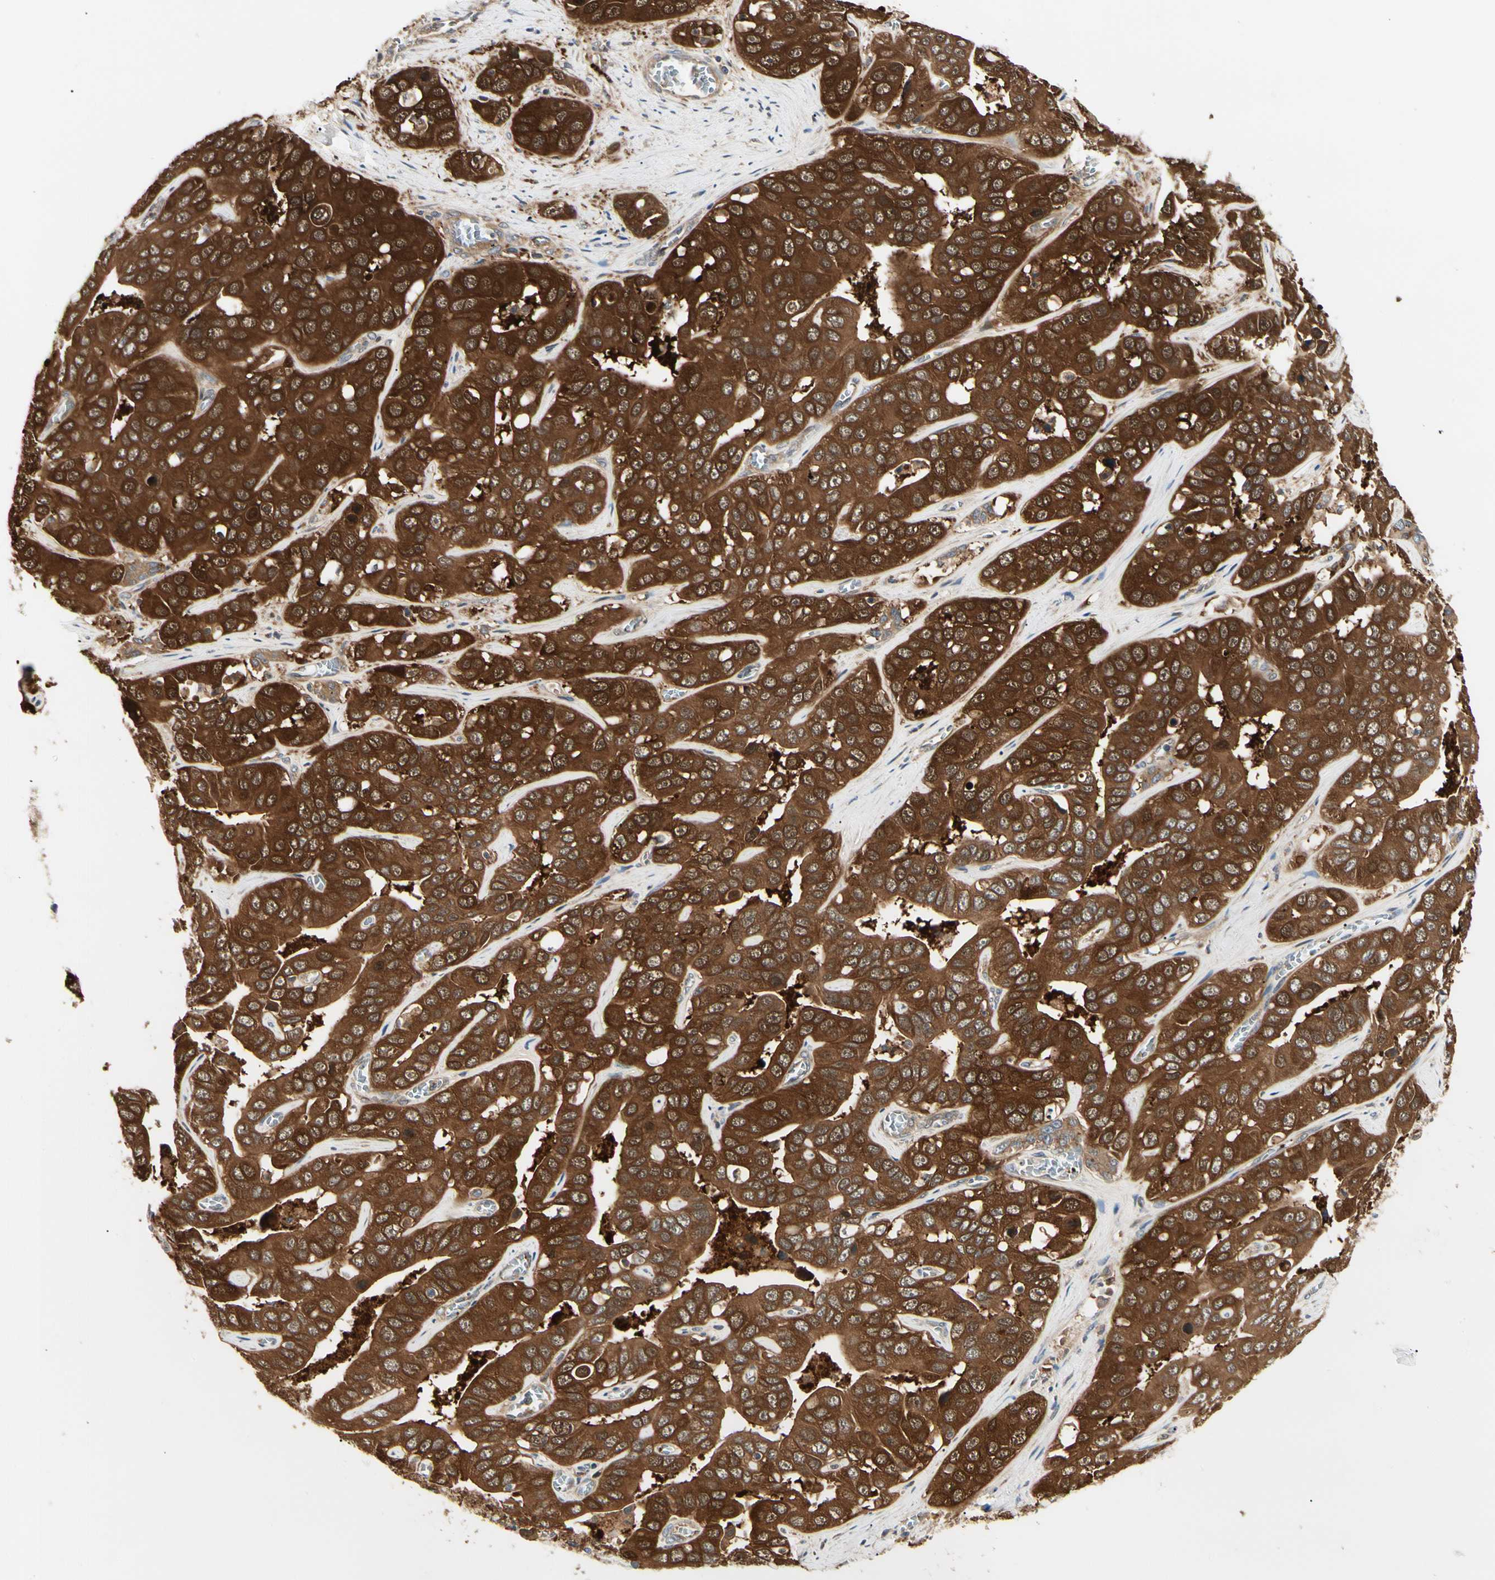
{"staining": {"intensity": "strong", "quantity": ">75%", "location": "cytoplasmic/membranous"}, "tissue": "liver cancer", "cell_type": "Tumor cells", "image_type": "cancer", "snomed": [{"axis": "morphology", "description": "Cholangiocarcinoma"}, {"axis": "topography", "description": "Liver"}], "caption": "IHC staining of liver cancer (cholangiocarcinoma), which reveals high levels of strong cytoplasmic/membranous expression in approximately >75% of tumor cells indicating strong cytoplasmic/membranous protein staining. The staining was performed using DAB (3,3'-diaminobenzidine) (brown) for protein detection and nuclei were counterstained in hematoxylin (blue).", "gene": "NME1-NME2", "patient": {"sex": "female", "age": 52}}